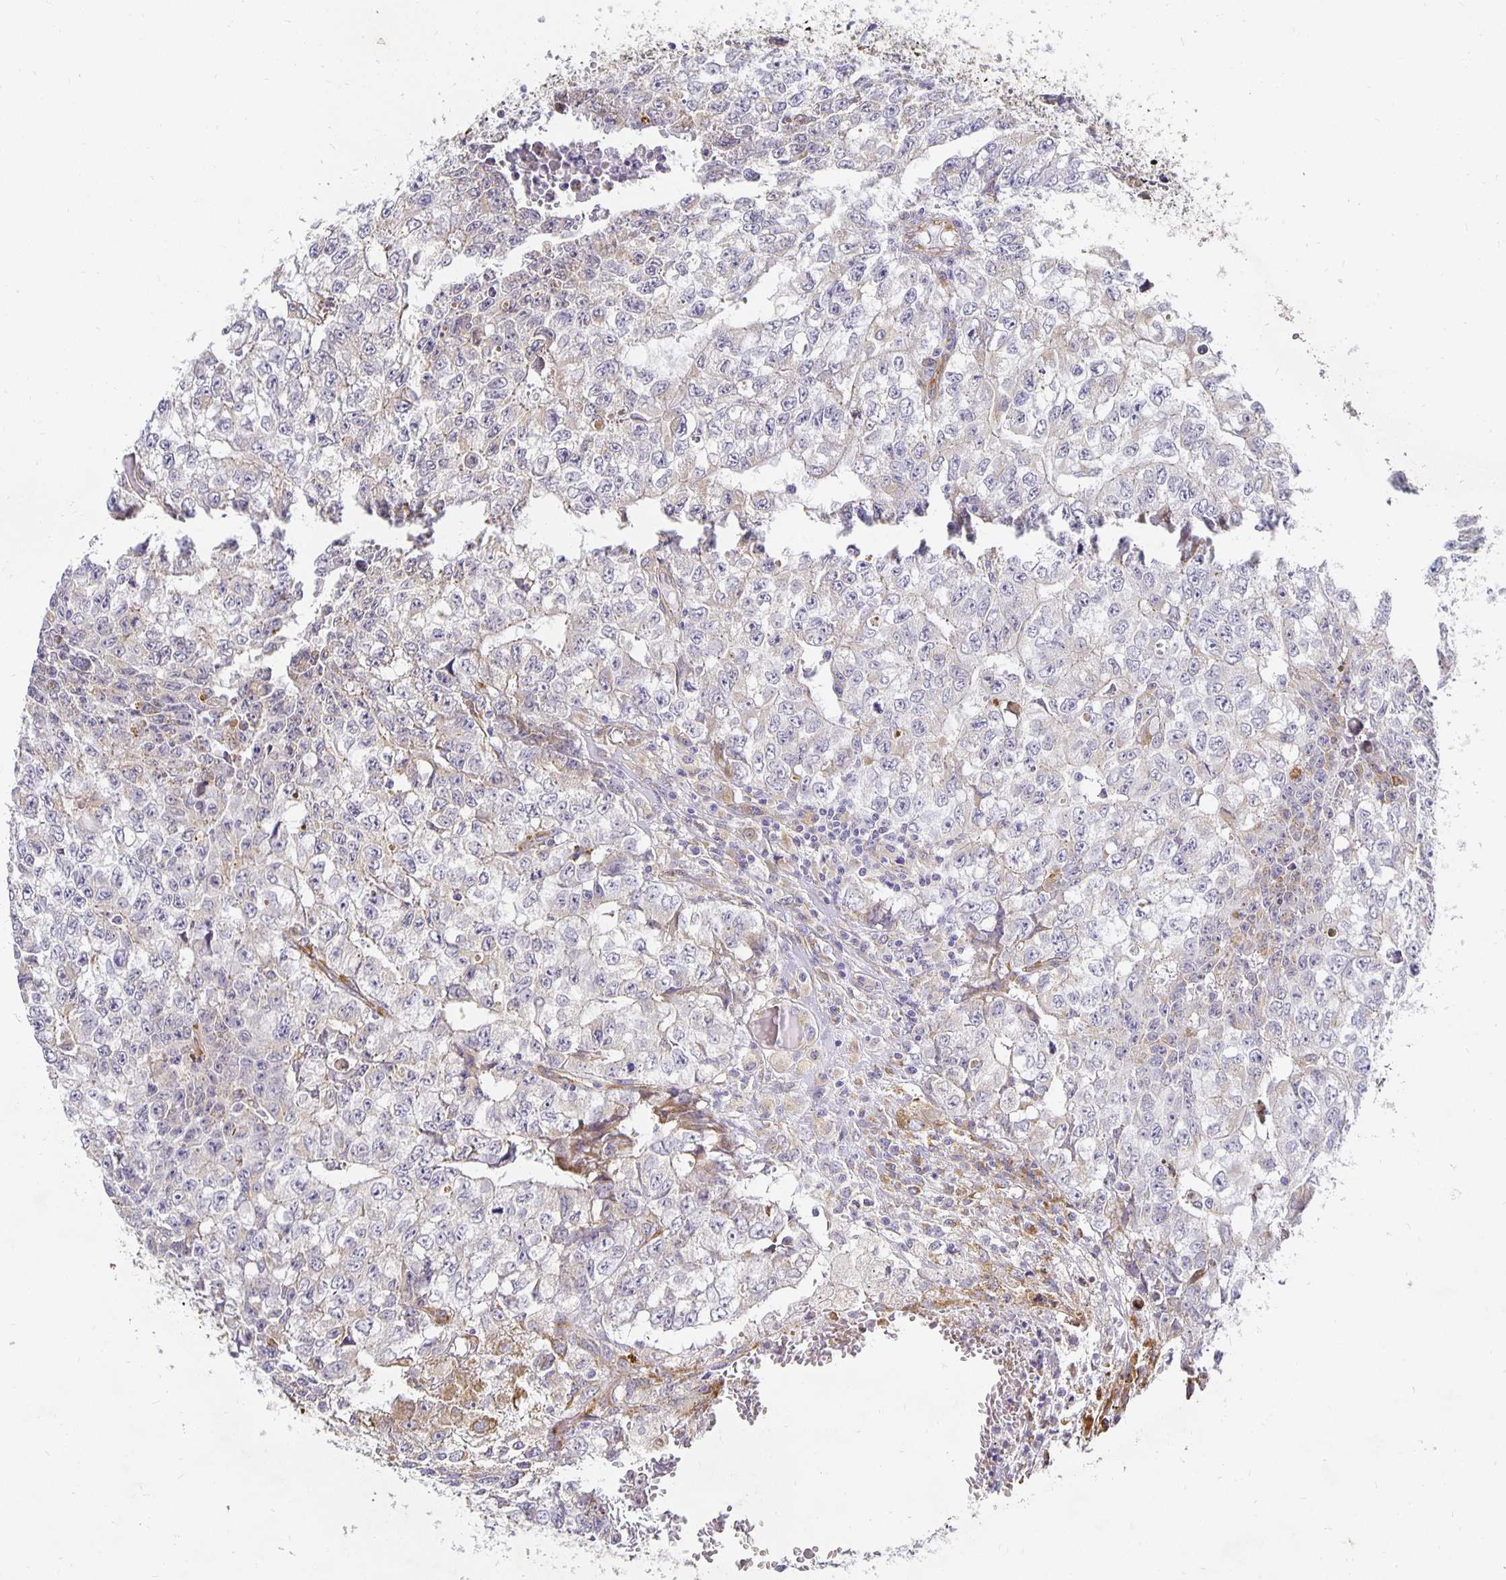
{"staining": {"intensity": "negative", "quantity": "none", "location": "none"}, "tissue": "testis cancer", "cell_type": "Tumor cells", "image_type": "cancer", "snomed": [{"axis": "morphology", "description": "Carcinoma, Embryonal, NOS"}, {"axis": "morphology", "description": "Teratoma, malignant, NOS"}, {"axis": "topography", "description": "Testis"}], "caption": "Testis cancer stained for a protein using immunohistochemistry demonstrates no positivity tumor cells.", "gene": "PLOD1", "patient": {"sex": "male", "age": 24}}